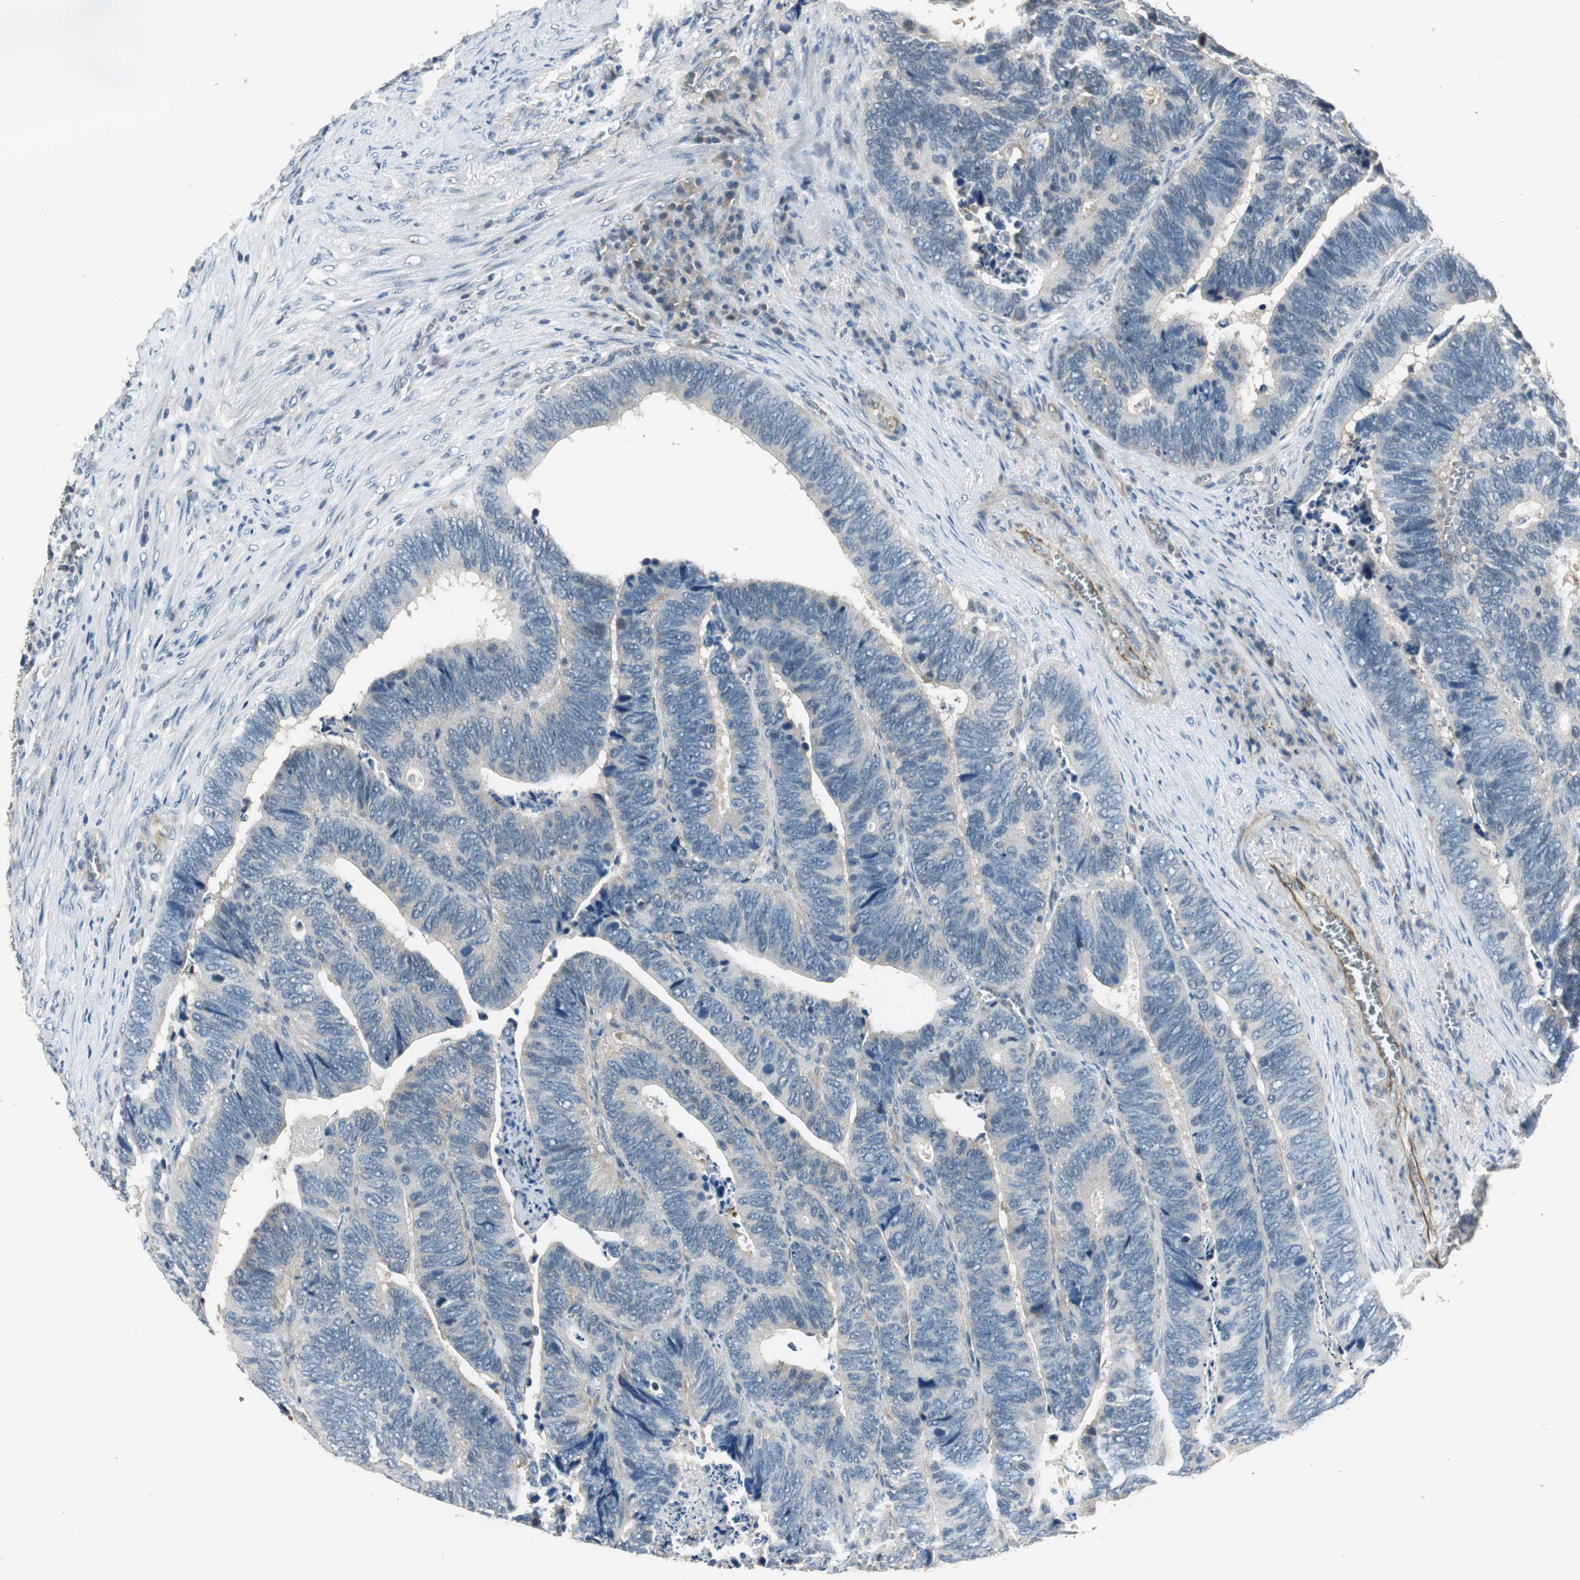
{"staining": {"intensity": "weak", "quantity": "<25%", "location": "cytoplasmic/membranous"}, "tissue": "colorectal cancer", "cell_type": "Tumor cells", "image_type": "cancer", "snomed": [{"axis": "morphology", "description": "Adenocarcinoma, NOS"}, {"axis": "topography", "description": "Colon"}], "caption": "High magnification brightfield microscopy of colorectal adenocarcinoma stained with DAB (3,3'-diaminobenzidine) (brown) and counterstained with hematoxylin (blue): tumor cells show no significant staining. Brightfield microscopy of immunohistochemistry stained with DAB (3,3'-diaminobenzidine) (brown) and hematoxylin (blue), captured at high magnification.", "gene": "PSMB4", "patient": {"sex": "male", "age": 72}}